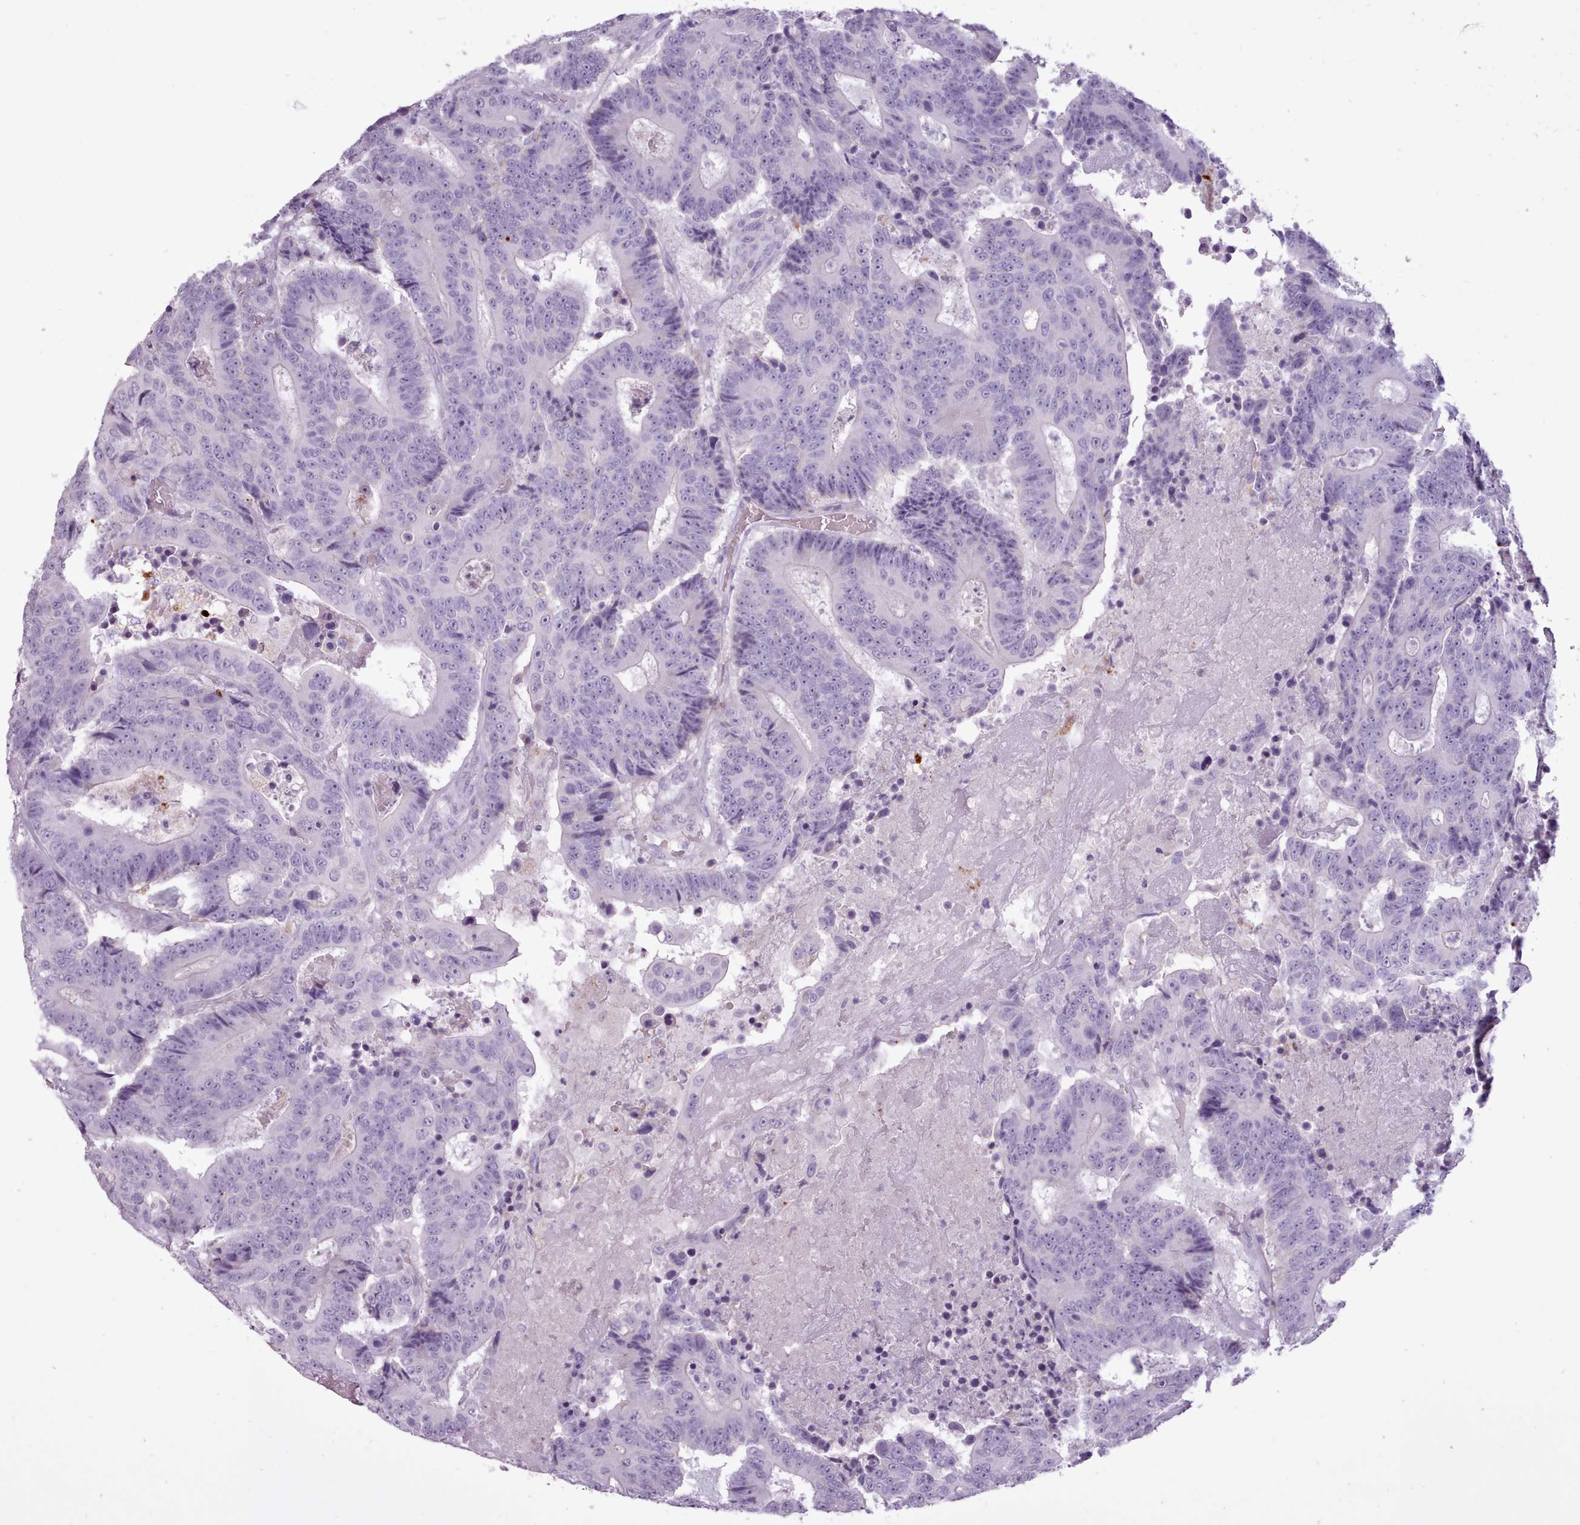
{"staining": {"intensity": "negative", "quantity": "none", "location": "none"}, "tissue": "colorectal cancer", "cell_type": "Tumor cells", "image_type": "cancer", "snomed": [{"axis": "morphology", "description": "Adenocarcinoma, NOS"}, {"axis": "topography", "description": "Colon"}], "caption": "Adenocarcinoma (colorectal) was stained to show a protein in brown. There is no significant expression in tumor cells.", "gene": "ATRAID", "patient": {"sex": "male", "age": 83}}